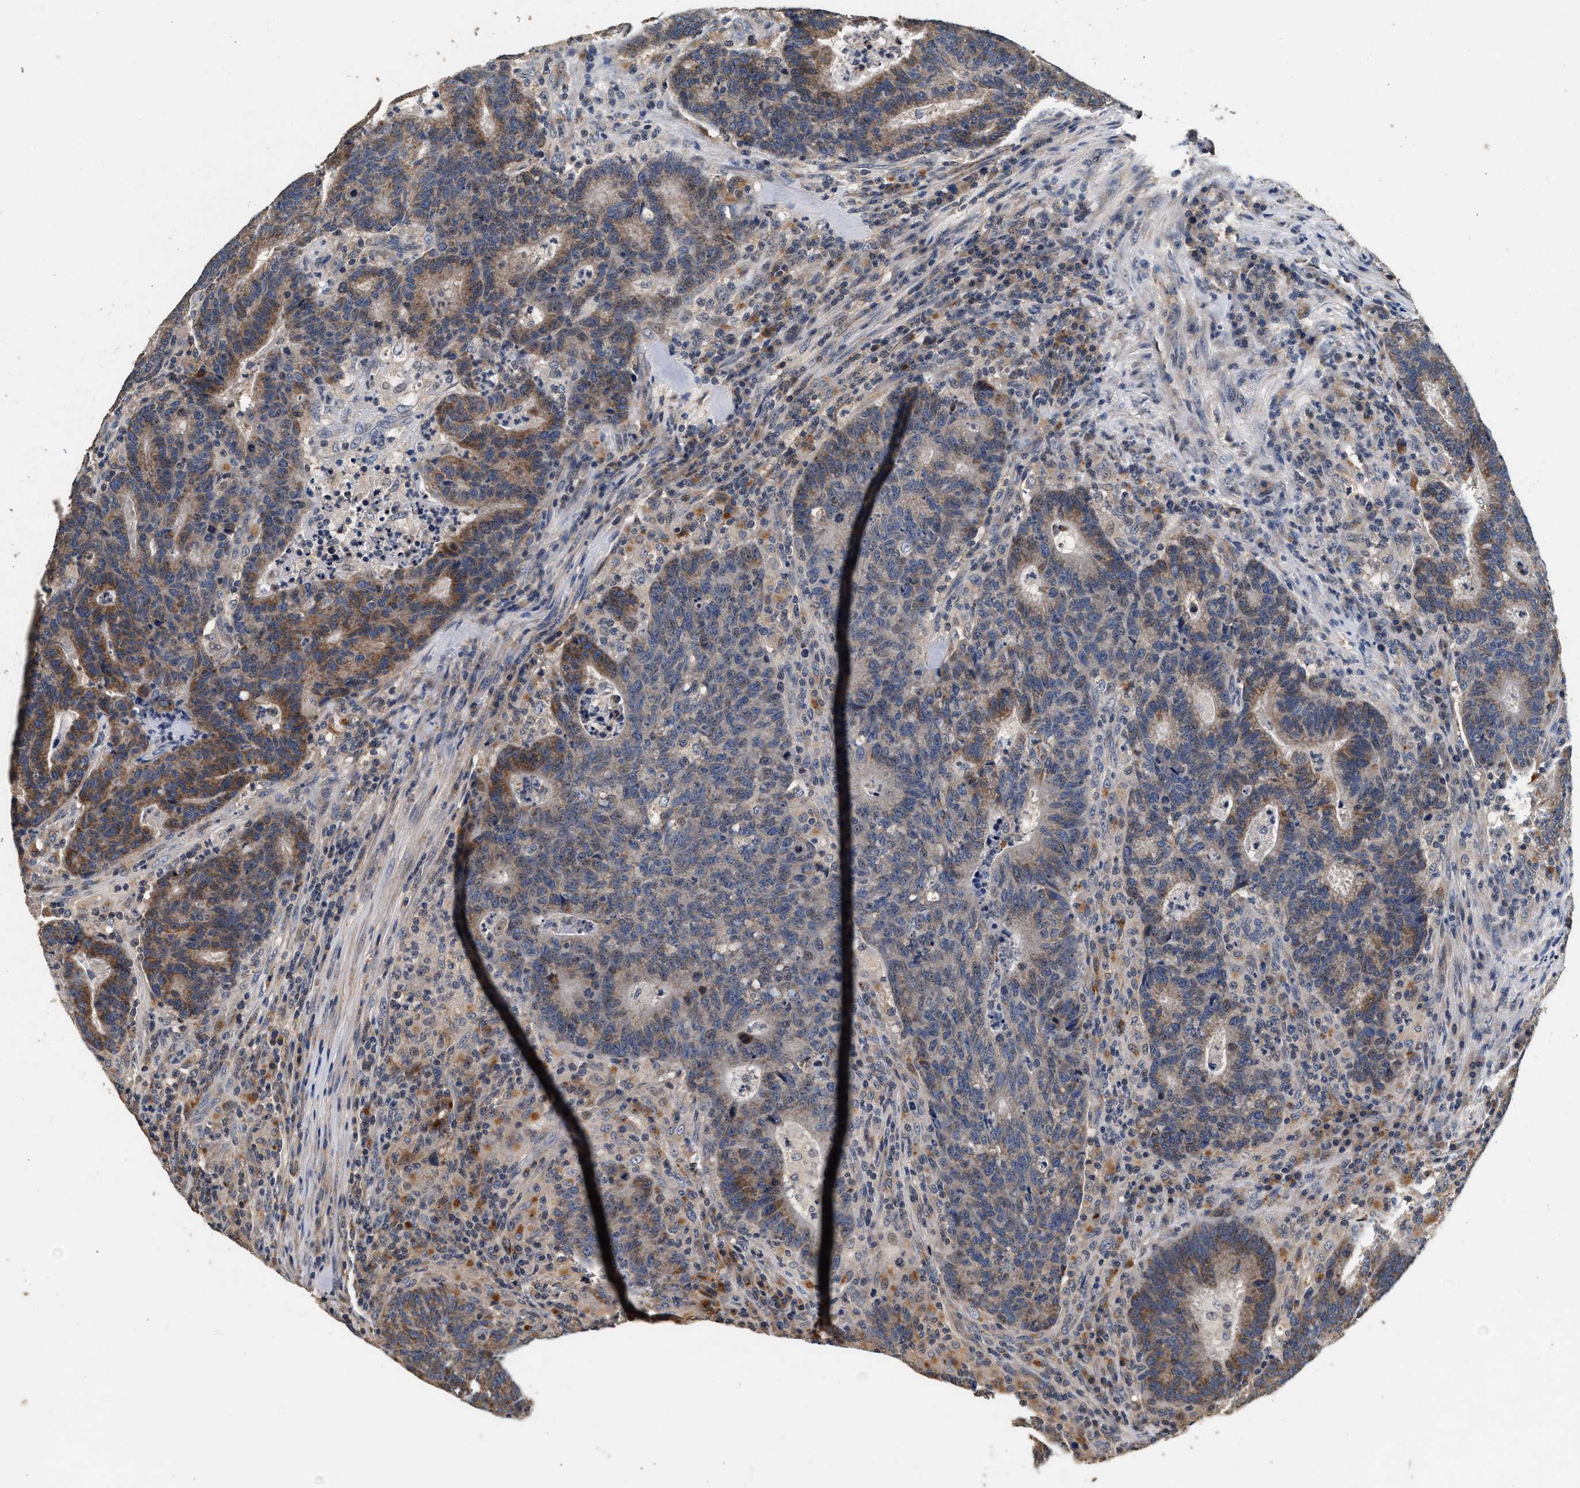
{"staining": {"intensity": "moderate", "quantity": "25%-75%", "location": "cytoplasmic/membranous"}, "tissue": "colorectal cancer", "cell_type": "Tumor cells", "image_type": "cancer", "snomed": [{"axis": "morphology", "description": "Adenocarcinoma, NOS"}, {"axis": "topography", "description": "Colon"}], "caption": "A brown stain labels moderate cytoplasmic/membranous positivity of a protein in colorectal adenocarcinoma tumor cells.", "gene": "PTGR3", "patient": {"sex": "female", "age": 75}}